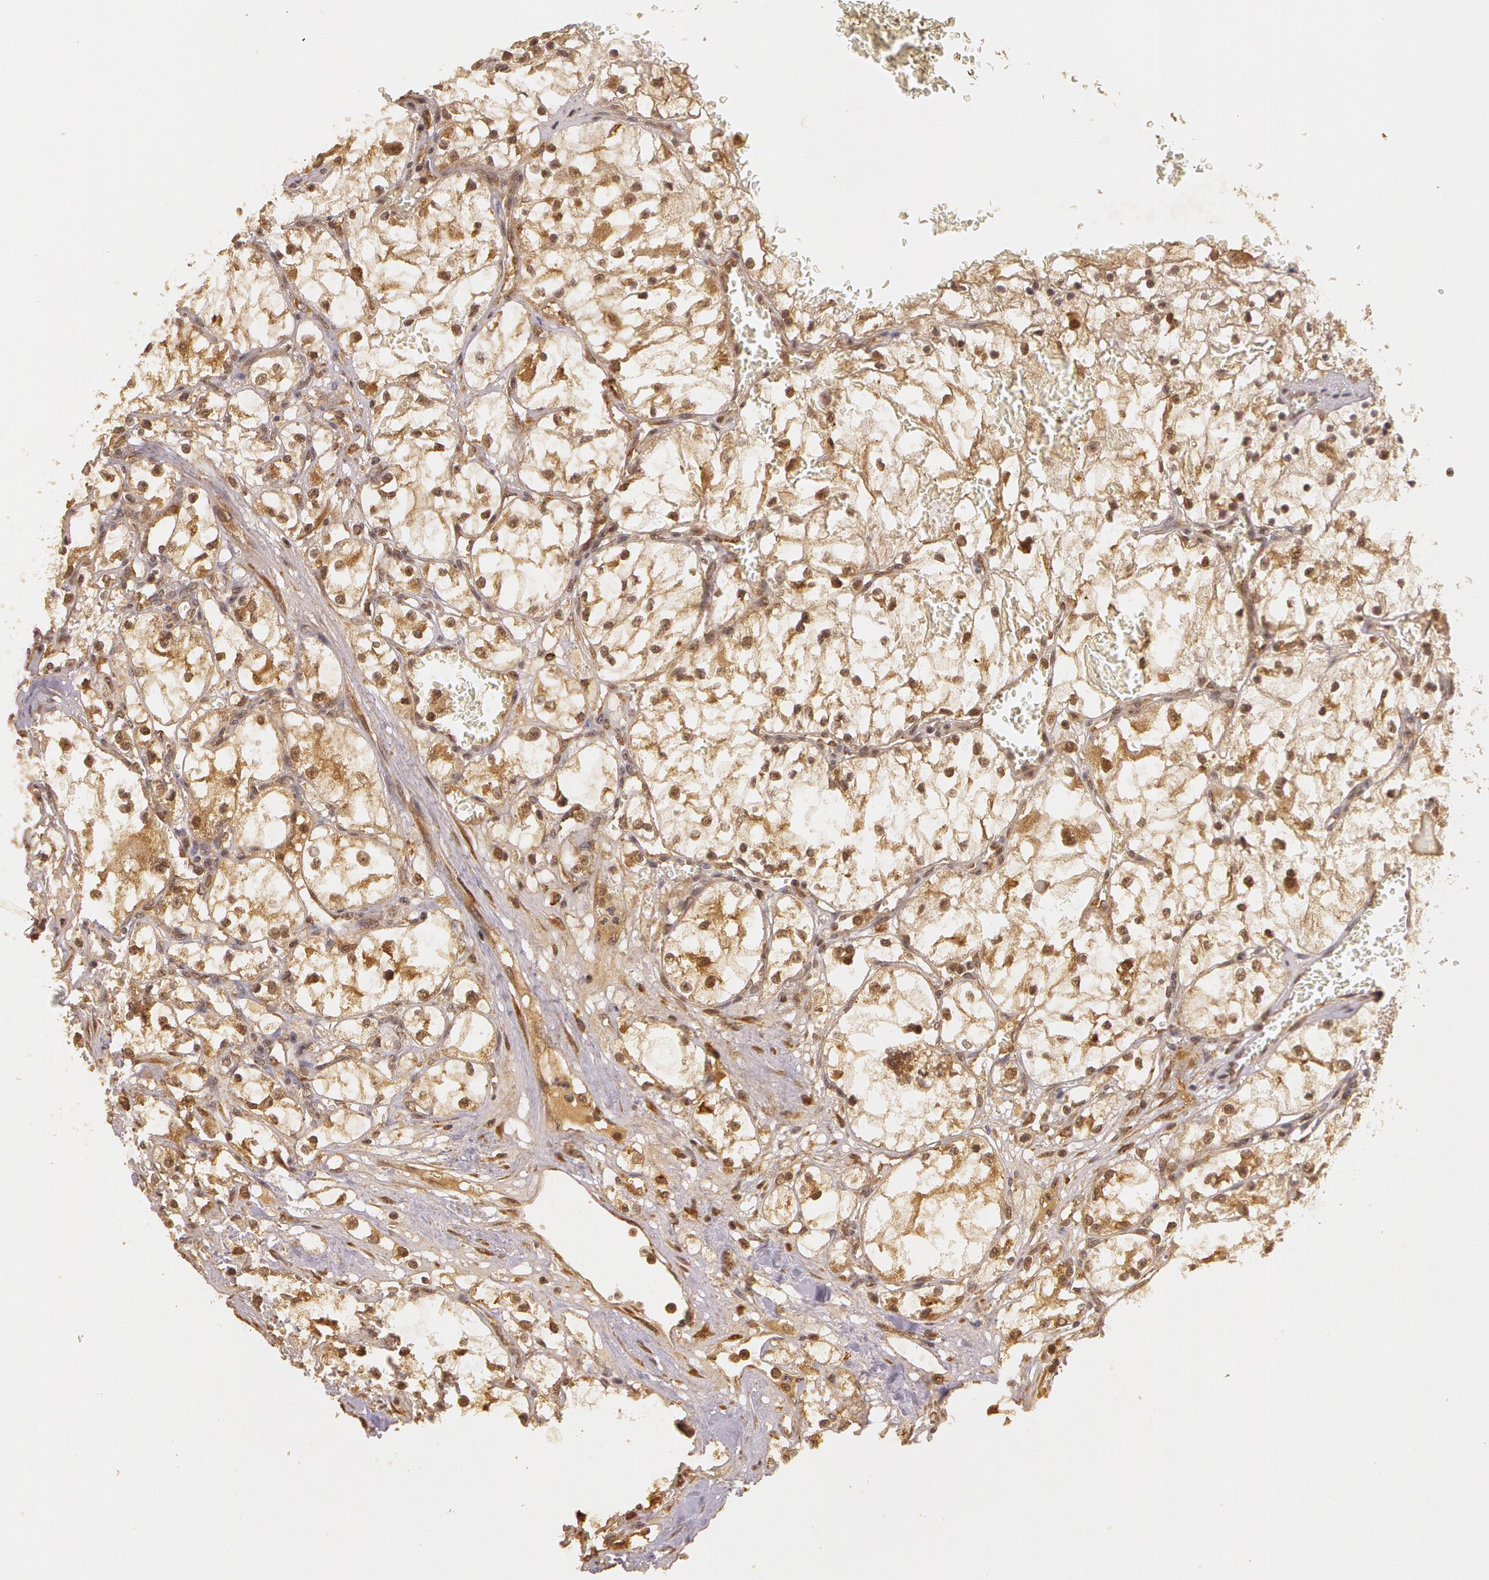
{"staining": {"intensity": "moderate", "quantity": ">75%", "location": "cytoplasmic/membranous"}, "tissue": "renal cancer", "cell_type": "Tumor cells", "image_type": "cancer", "snomed": [{"axis": "morphology", "description": "Adenocarcinoma, NOS"}, {"axis": "topography", "description": "Kidney"}], "caption": "Tumor cells display medium levels of moderate cytoplasmic/membranous positivity in about >75% of cells in renal adenocarcinoma. (DAB (3,3'-diaminobenzidine) IHC, brown staining for protein, blue staining for nuclei).", "gene": "ASCC2", "patient": {"sex": "male", "age": 61}}